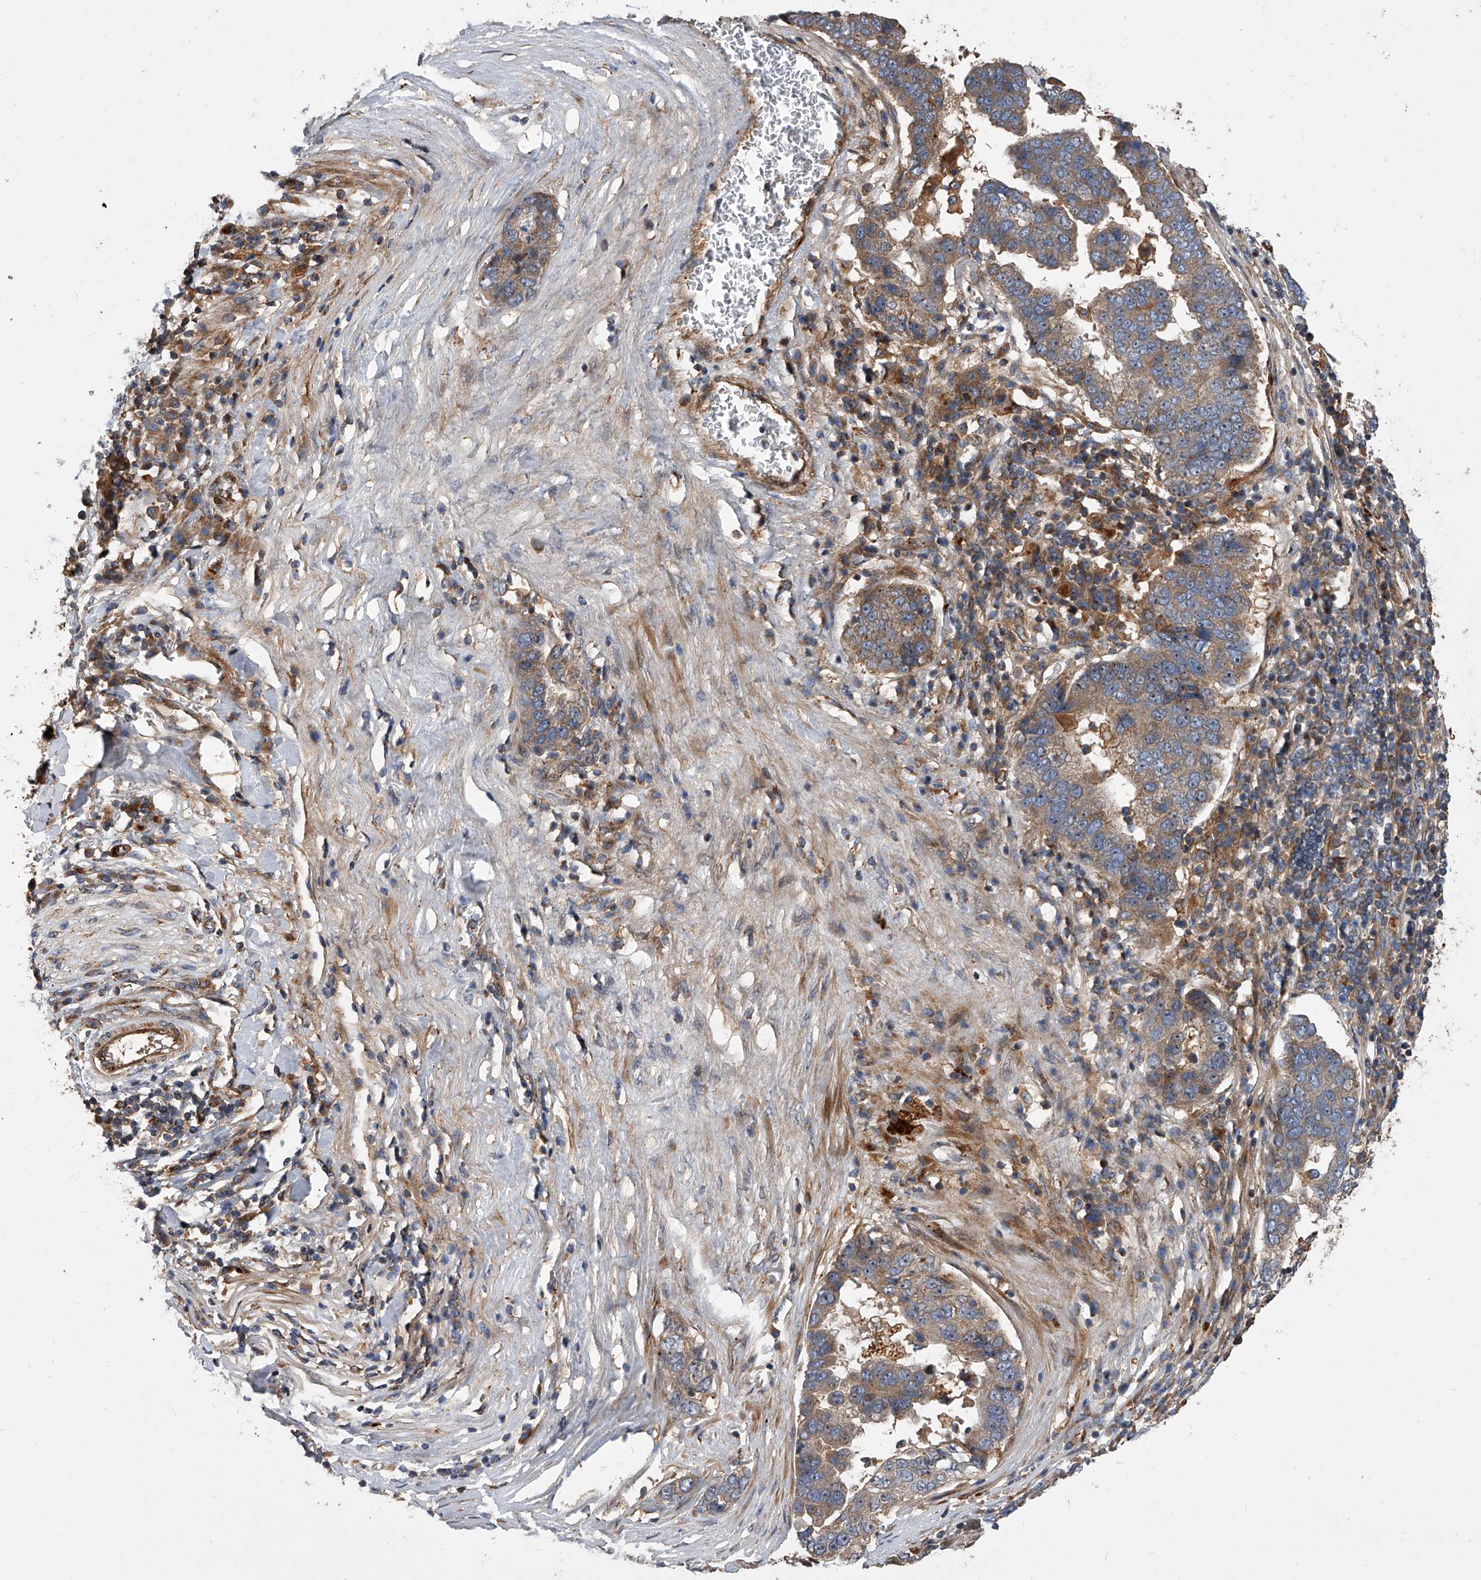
{"staining": {"intensity": "moderate", "quantity": ">75%", "location": "cytoplasmic/membranous"}, "tissue": "pancreatic cancer", "cell_type": "Tumor cells", "image_type": "cancer", "snomed": [{"axis": "morphology", "description": "Adenocarcinoma, NOS"}, {"axis": "topography", "description": "Pancreas"}], "caption": "Immunohistochemistry histopathology image of neoplastic tissue: adenocarcinoma (pancreatic) stained using IHC shows medium levels of moderate protein expression localized specifically in the cytoplasmic/membranous of tumor cells, appearing as a cytoplasmic/membranous brown color.", "gene": "USP47", "patient": {"sex": "female", "age": 61}}